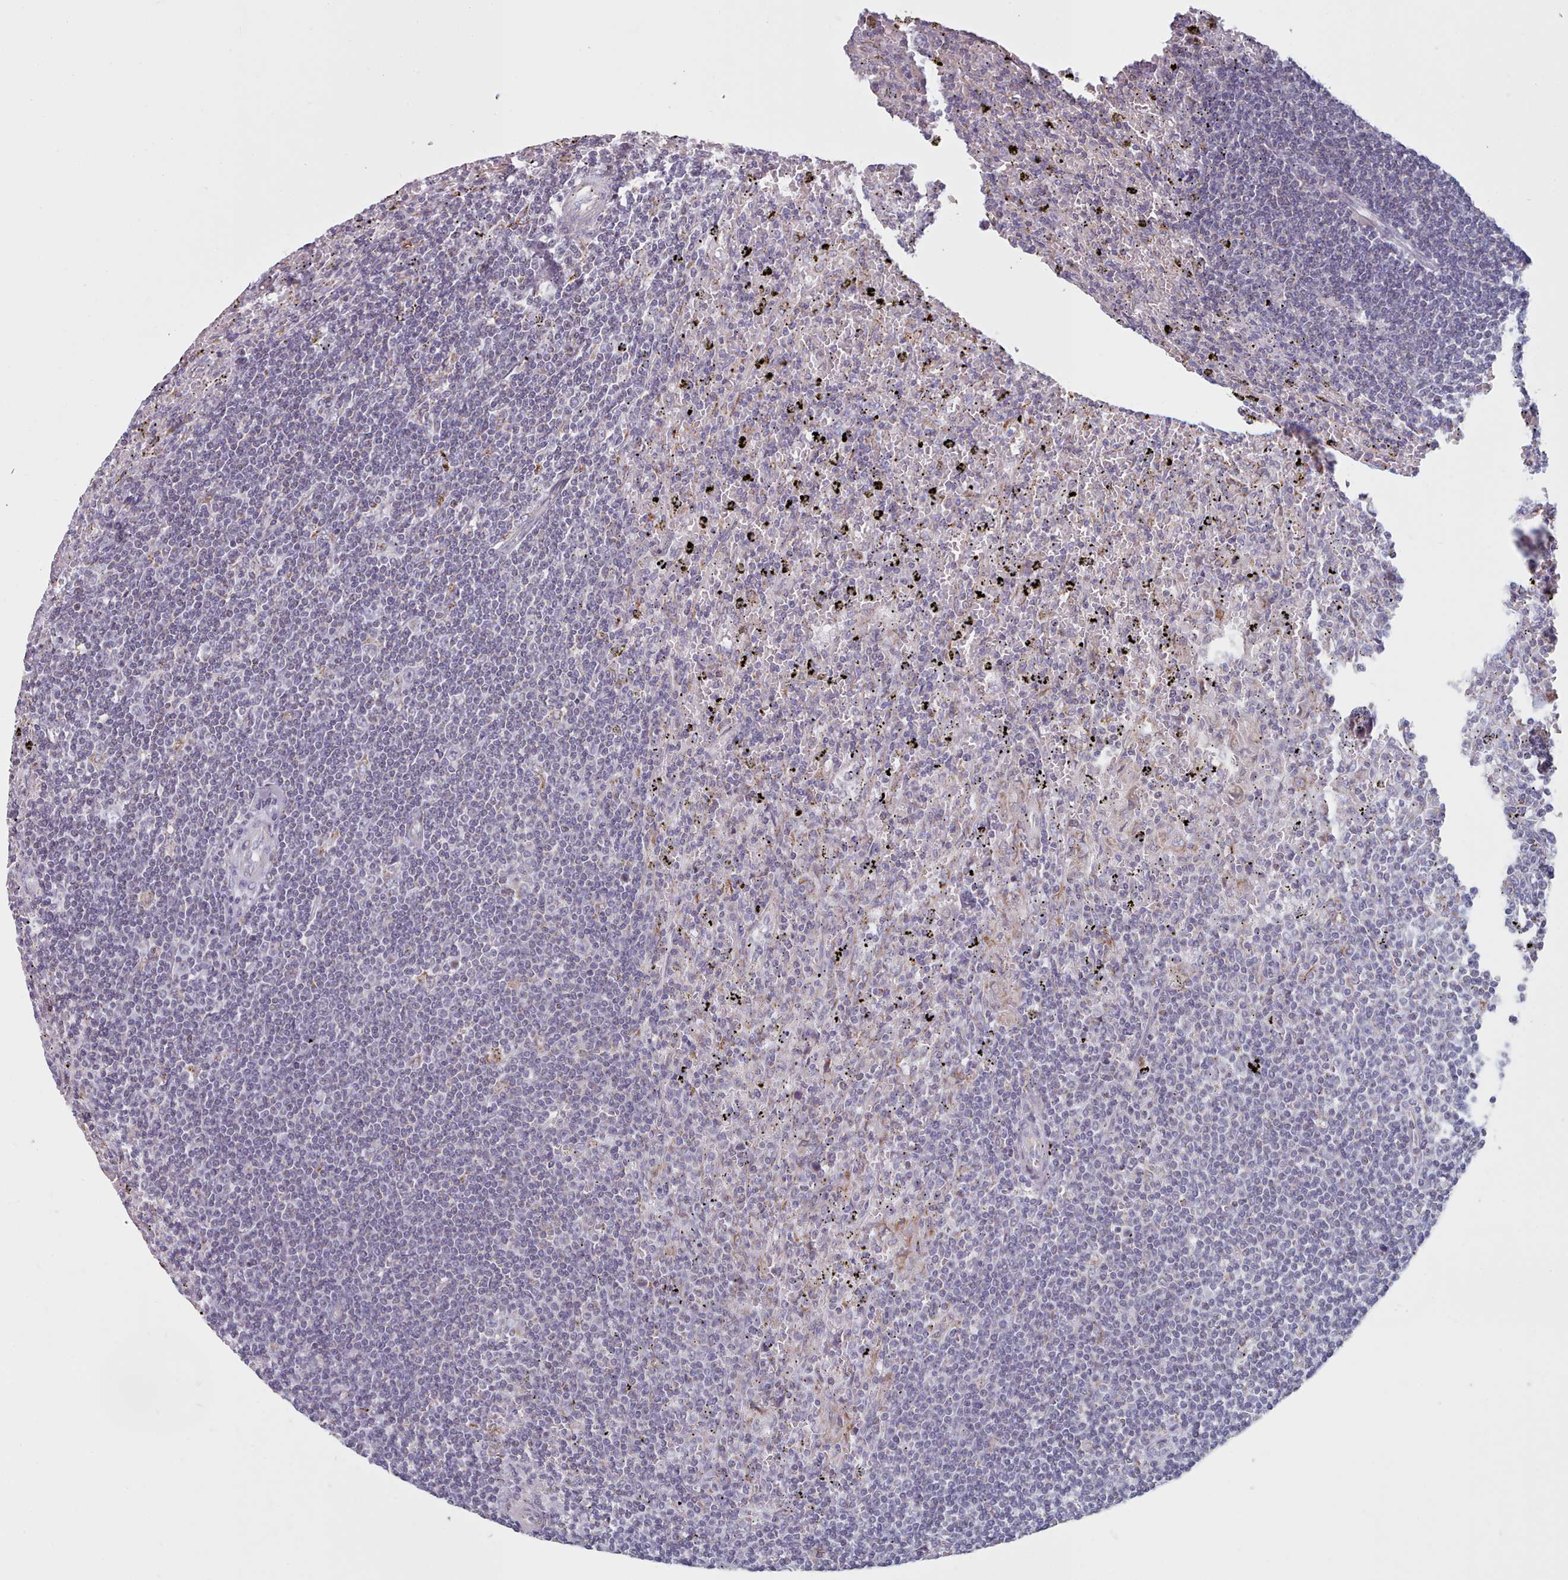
{"staining": {"intensity": "negative", "quantity": "none", "location": "none"}, "tissue": "lymphoma", "cell_type": "Tumor cells", "image_type": "cancer", "snomed": [{"axis": "morphology", "description": "Malignant lymphoma, non-Hodgkin's type, Low grade"}, {"axis": "topography", "description": "Spleen"}], "caption": "There is no significant staining in tumor cells of malignant lymphoma, non-Hodgkin's type (low-grade).", "gene": "FAM170B", "patient": {"sex": "male", "age": 76}}